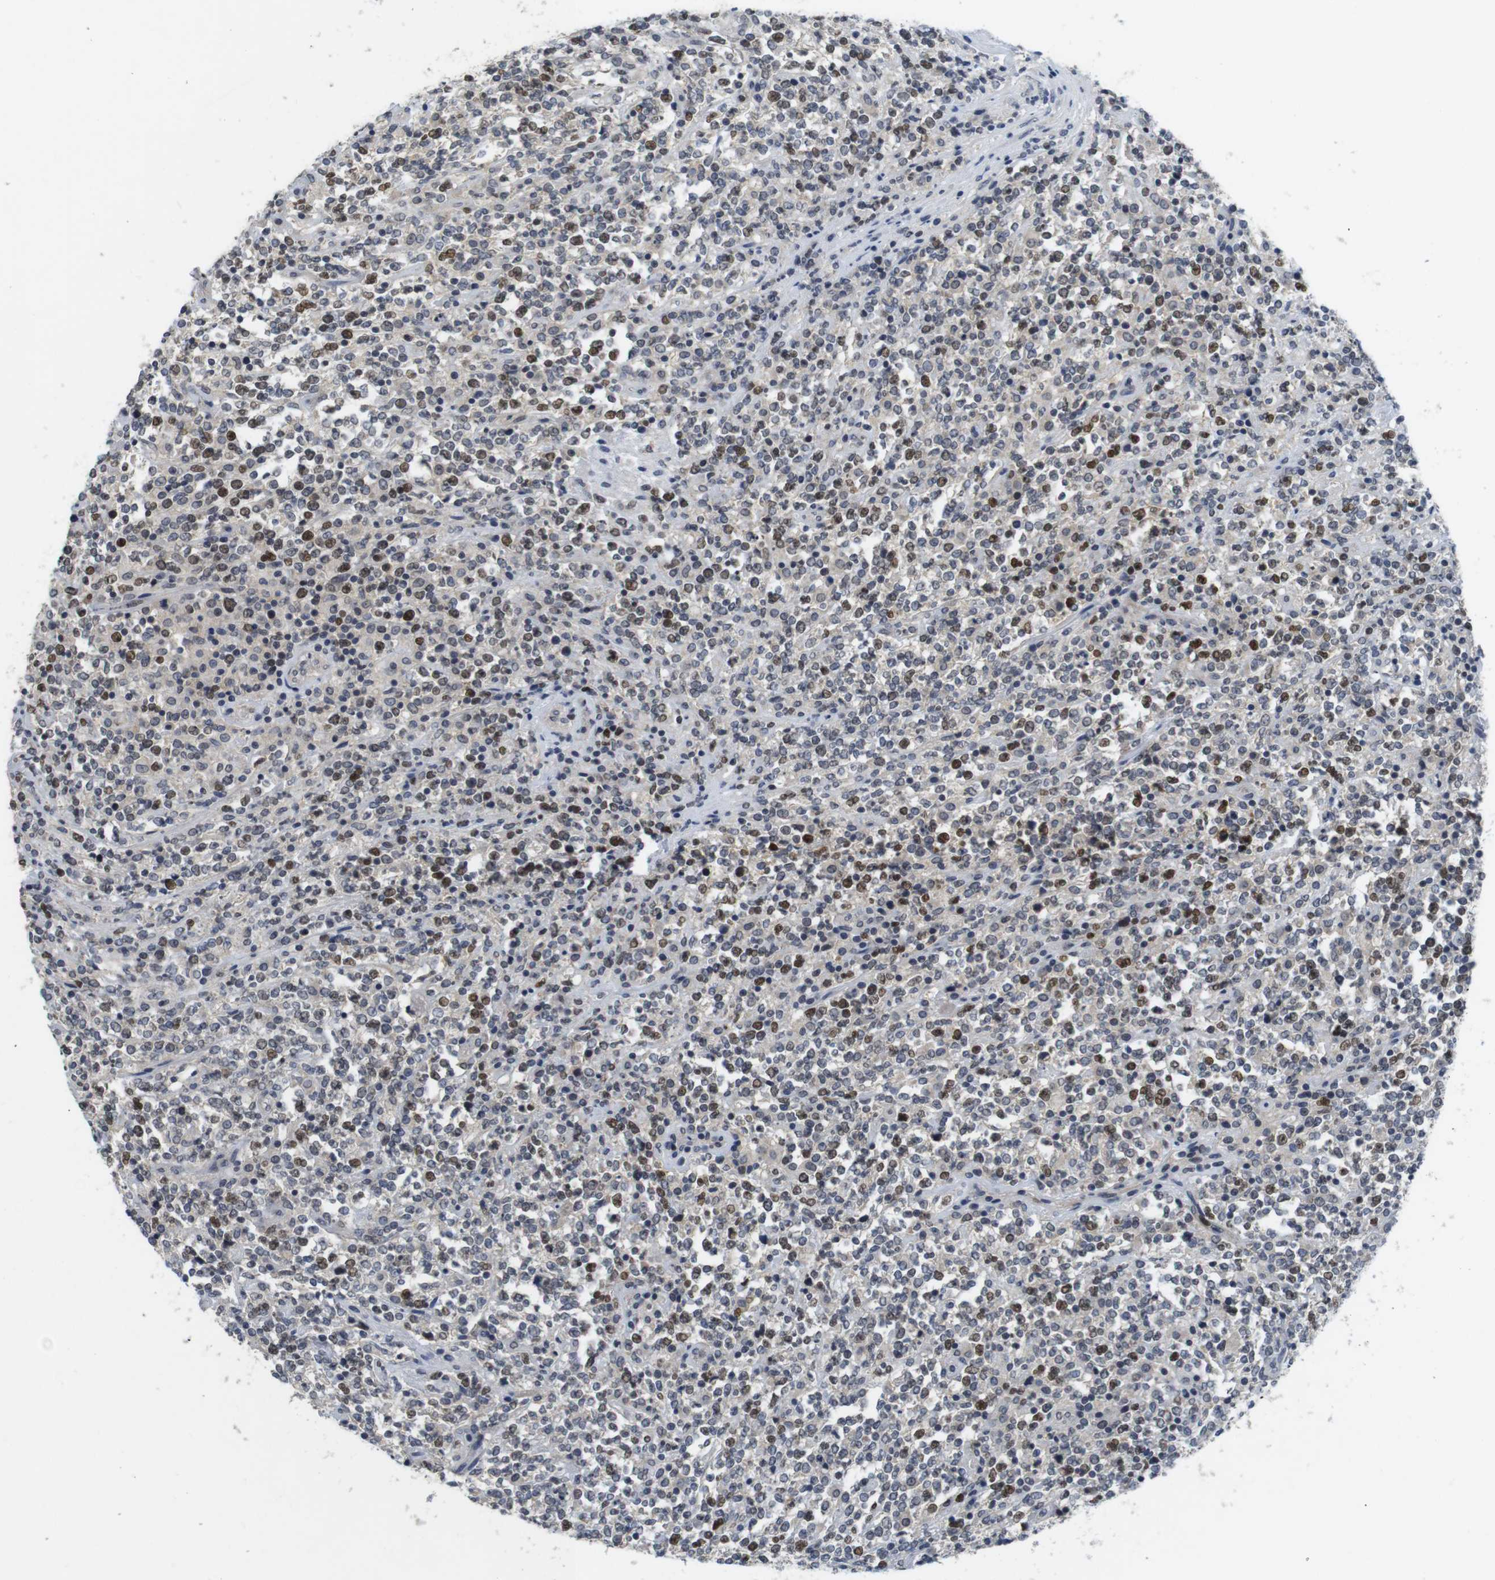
{"staining": {"intensity": "strong", "quantity": "25%-75%", "location": "nuclear"}, "tissue": "lymphoma", "cell_type": "Tumor cells", "image_type": "cancer", "snomed": [{"axis": "morphology", "description": "Malignant lymphoma, non-Hodgkin's type, High grade"}, {"axis": "topography", "description": "Soft tissue"}], "caption": "Tumor cells demonstrate high levels of strong nuclear staining in approximately 25%-75% of cells in human malignant lymphoma, non-Hodgkin's type (high-grade). (IHC, brightfield microscopy, high magnification).", "gene": "SKP2", "patient": {"sex": "male", "age": 18}}